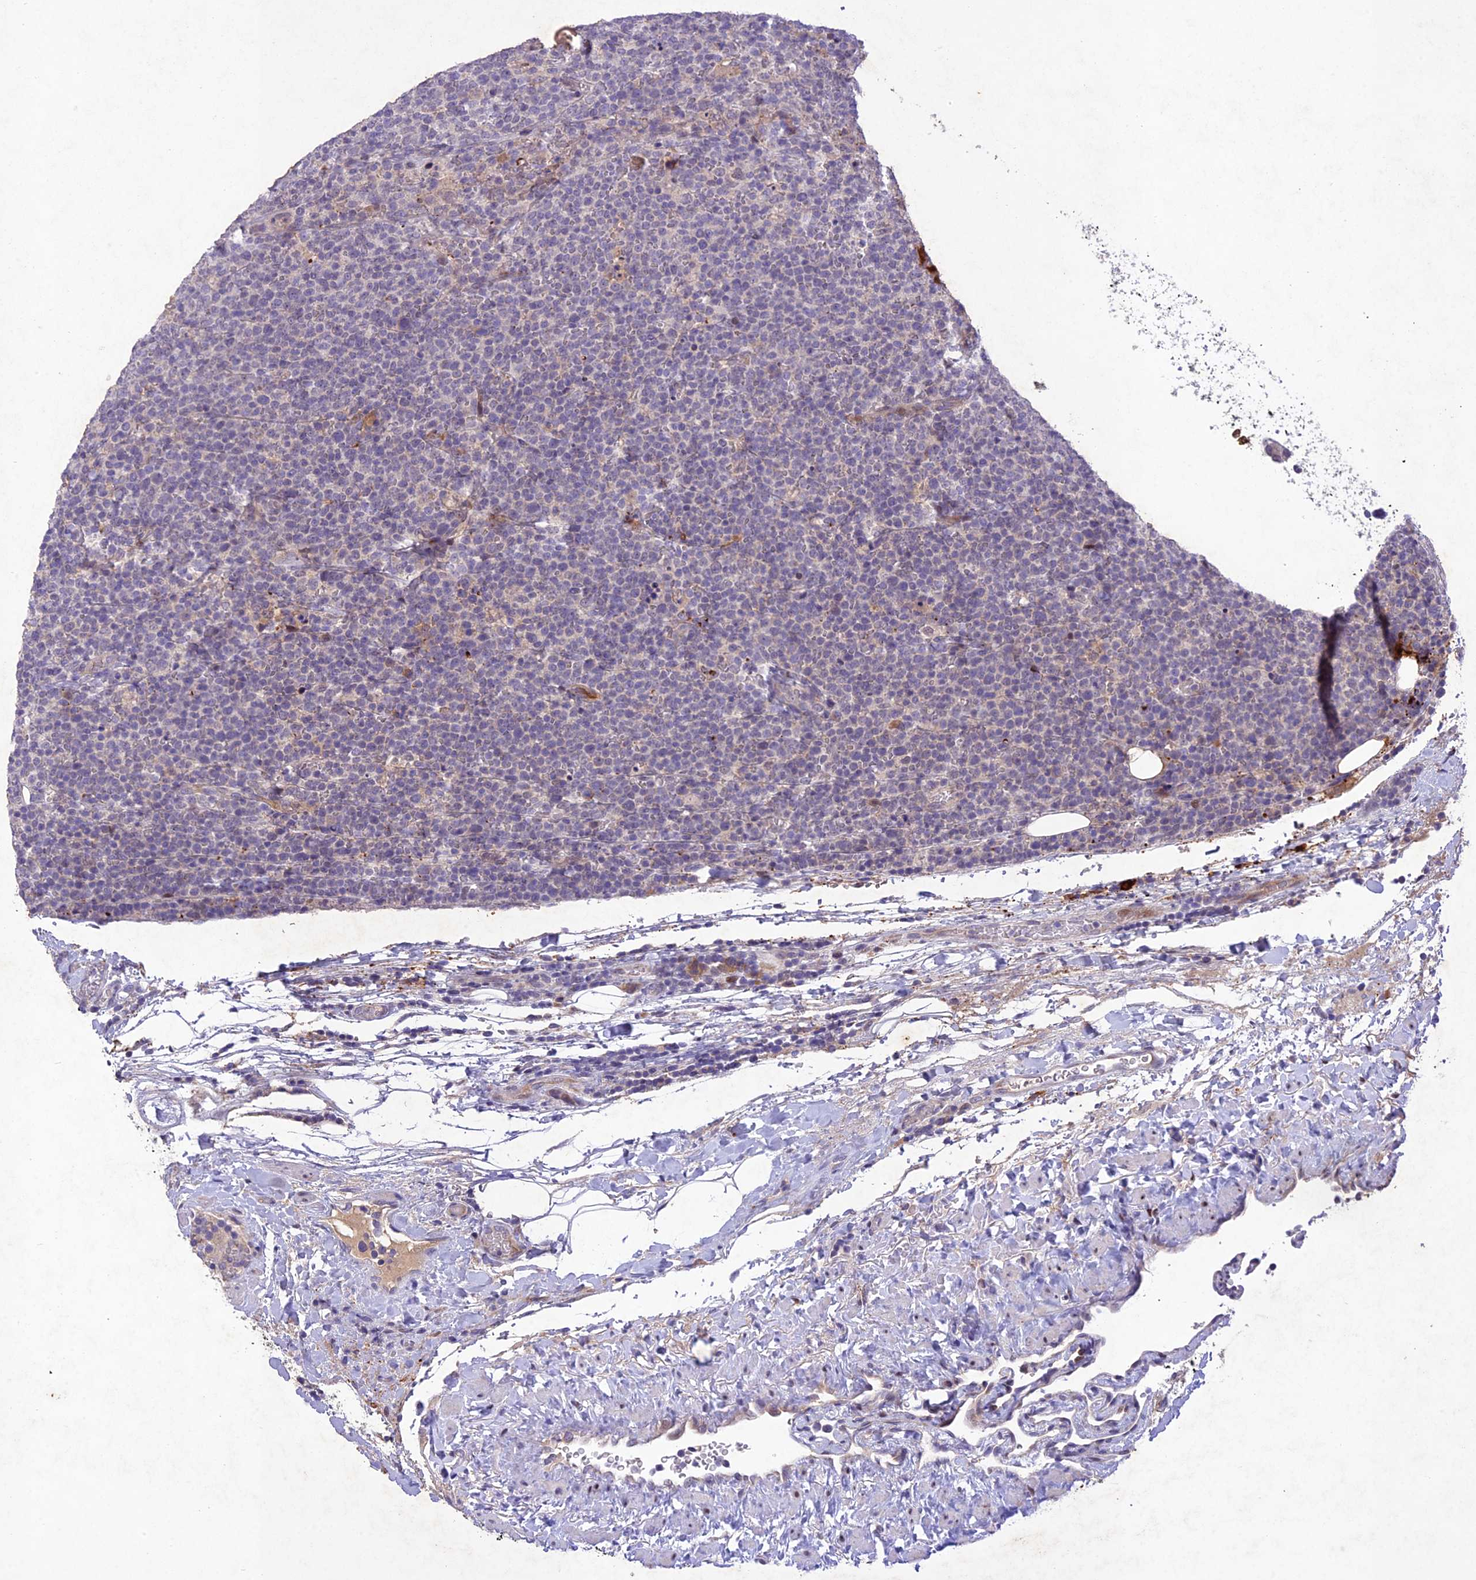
{"staining": {"intensity": "negative", "quantity": "none", "location": "none"}, "tissue": "lymphoma", "cell_type": "Tumor cells", "image_type": "cancer", "snomed": [{"axis": "morphology", "description": "Malignant lymphoma, non-Hodgkin's type, High grade"}, {"axis": "topography", "description": "Lymph node"}], "caption": "A high-resolution photomicrograph shows immunohistochemistry (IHC) staining of malignant lymphoma, non-Hodgkin's type (high-grade), which demonstrates no significant positivity in tumor cells. (DAB (3,3'-diaminobenzidine) IHC, high magnification).", "gene": "ANKRD52", "patient": {"sex": "male", "age": 61}}